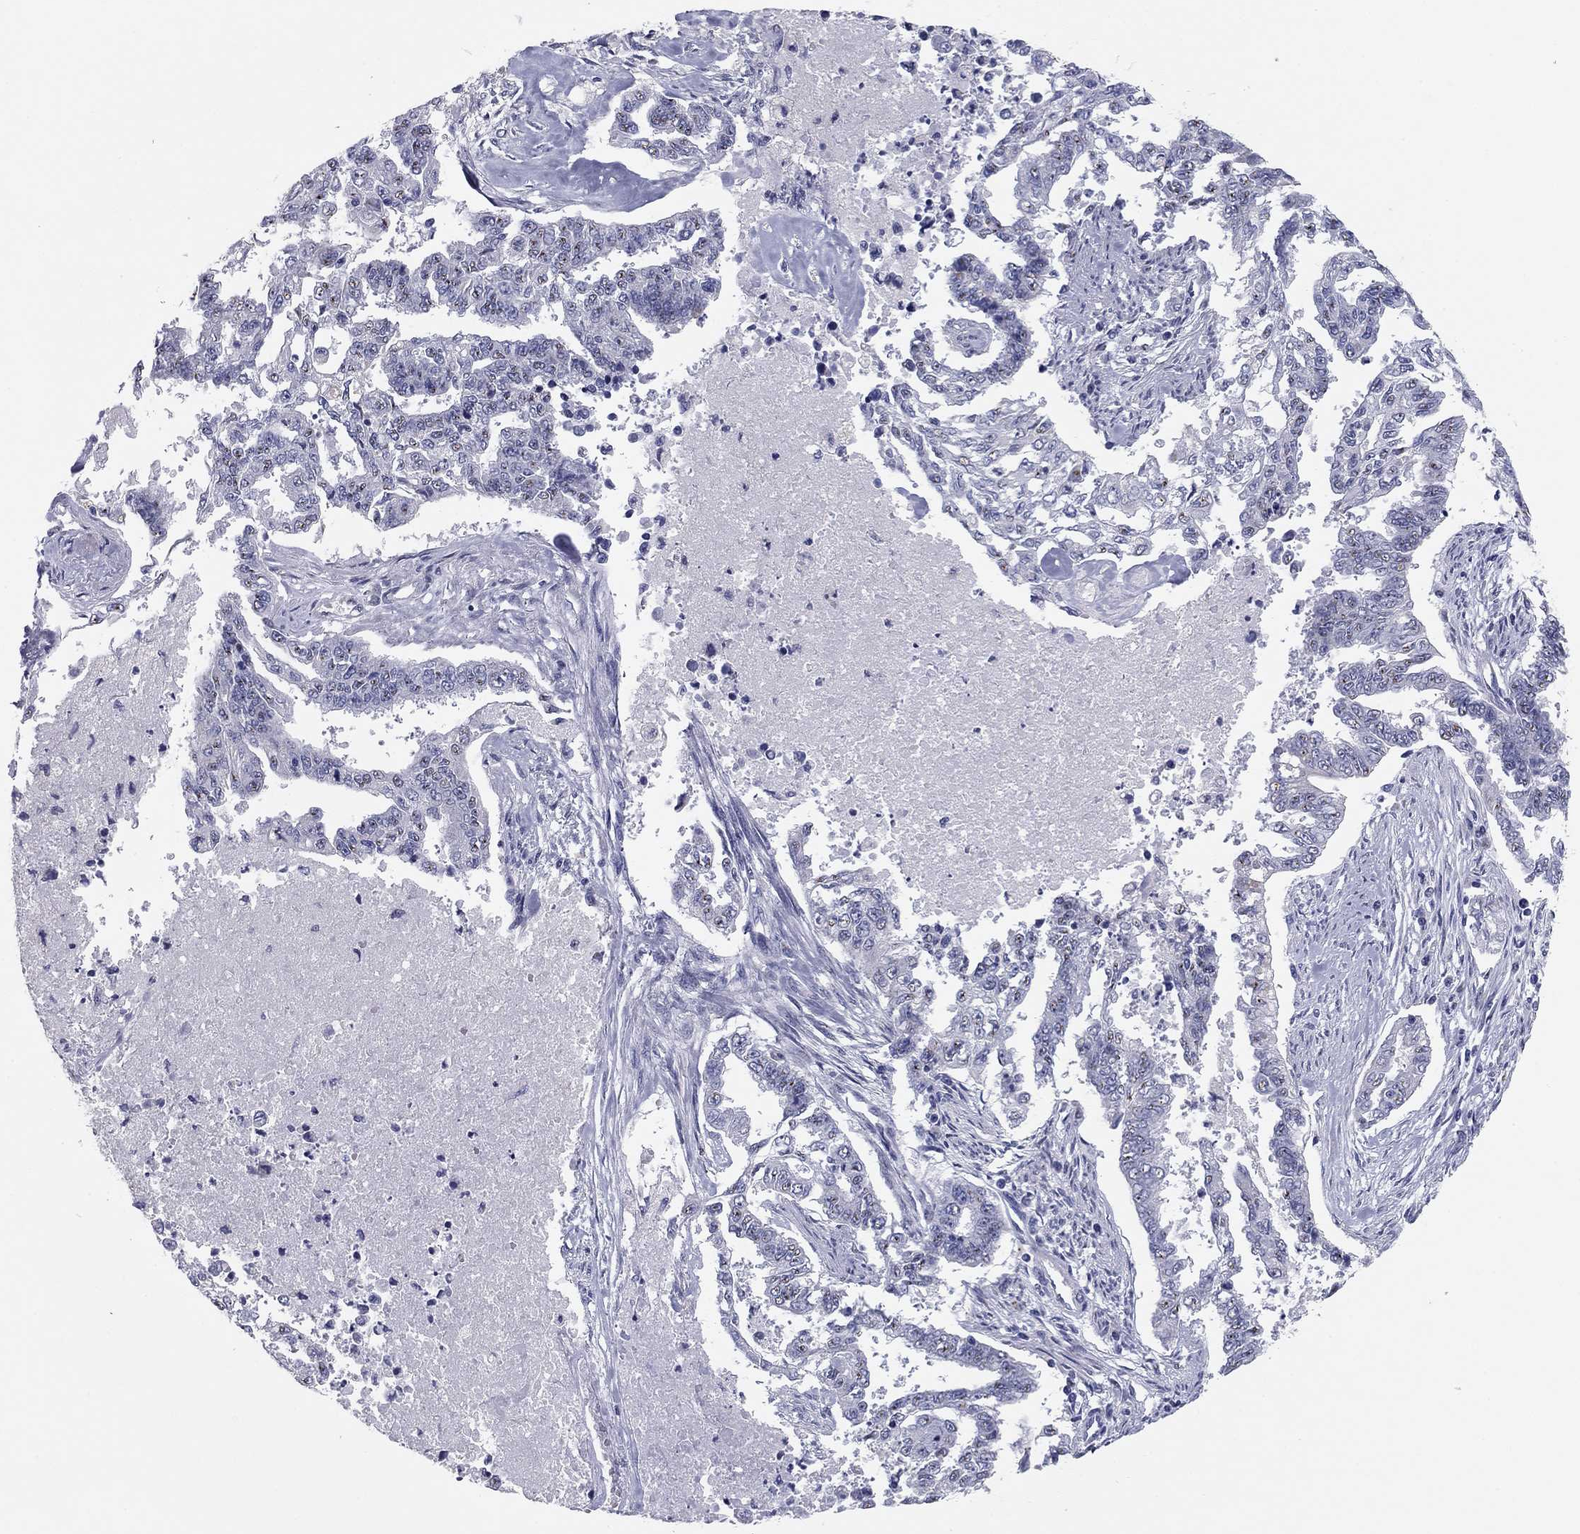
{"staining": {"intensity": "moderate", "quantity": "<25%", "location": "nuclear"}, "tissue": "endometrial cancer", "cell_type": "Tumor cells", "image_type": "cancer", "snomed": [{"axis": "morphology", "description": "Adenocarcinoma, NOS"}, {"axis": "topography", "description": "Uterus"}], "caption": "Brown immunohistochemical staining in adenocarcinoma (endometrial) shows moderate nuclear staining in approximately <25% of tumor cells.", "gene": "SEPTIN3", "patient": {"sex": "female", "age": 59}}